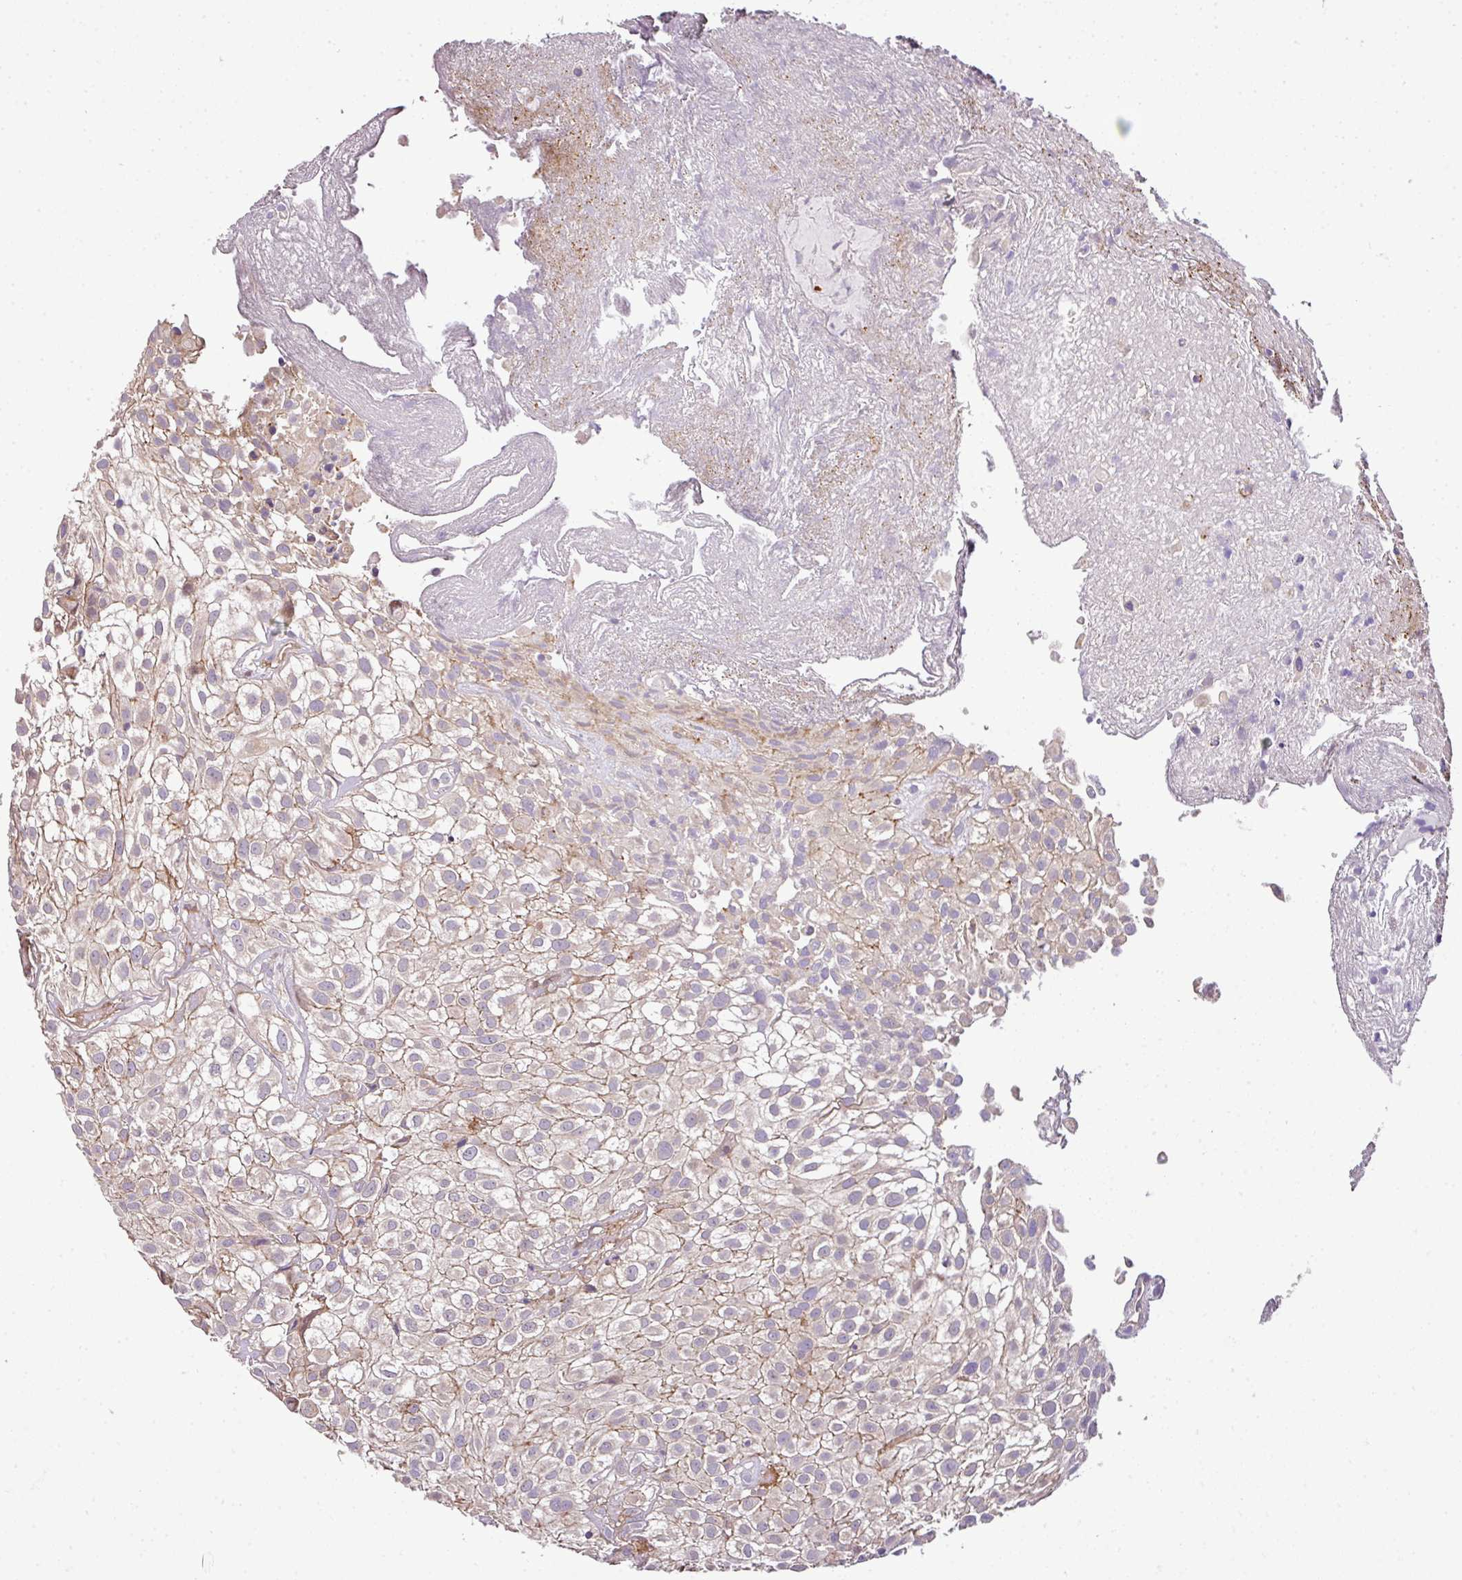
{"staining": {"intensity": "weak", "quantity": "25%-75%", "location": "cytoplasmic/membranous"}, "tissue": "urothelial cancer", "cell_type": "Tumor cells", "image_type": "cancer", "snomed": [{"axis": "morphology", "description": "Urothelial carcinoma, High grade"}, {"axis": "topography", "description": "Urinary bladder"}], "caption": "Tumor cells exhibit weak cytoplasmic/membranous staining in approximately 25%-75% of cells in high-grade urothelial carcinoma.", "gene": "CASS4", "patient": {"sex": "male", "age": 56}}